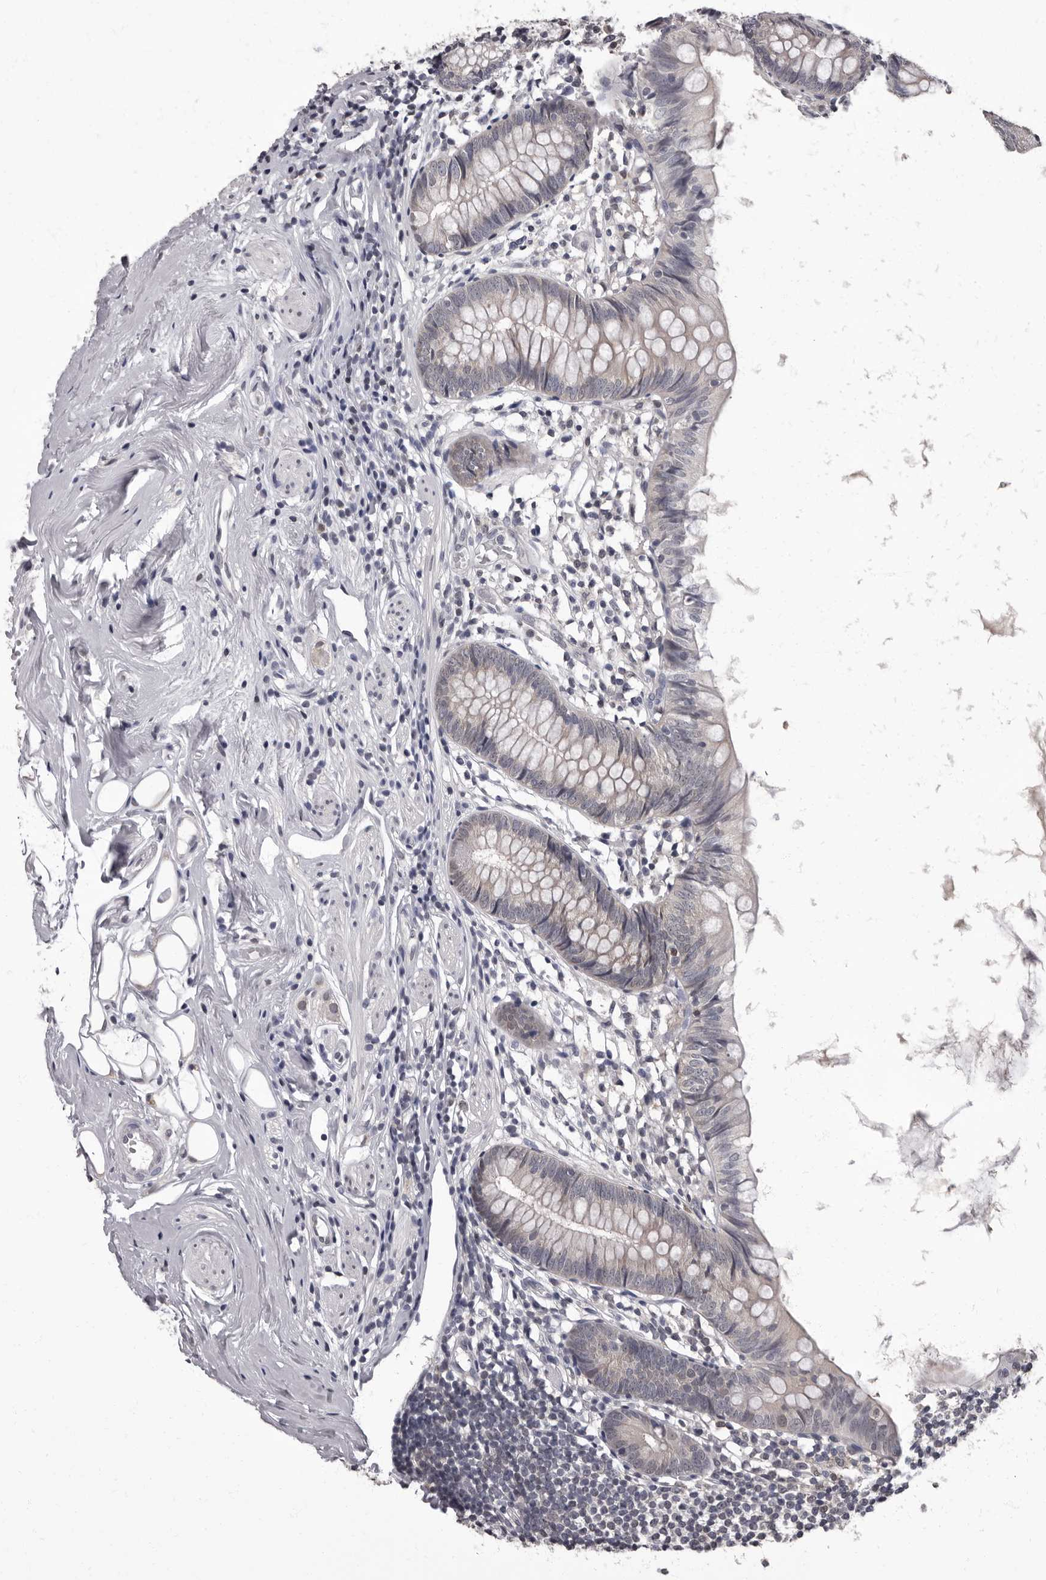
{"staining": {"intensity": "weak", "quantity": "25%-75%", "location": "nuclear"}, "tissue": "appendix", "cell_type": "Glandular cells", "image_type": "normal", "snomed": [{"axis": "morphology", "description": "Normal tissue, NOS"}, {"axis": "topography", "description": "Appendix"}], "caption": "Normal appendix exhibits weak nuclear positivity in about 25%-75% of glandular cells, visualized by immunohistochemistry.", "gene": "C1orf50", "patient": {"sex": "female", "age": 62}}